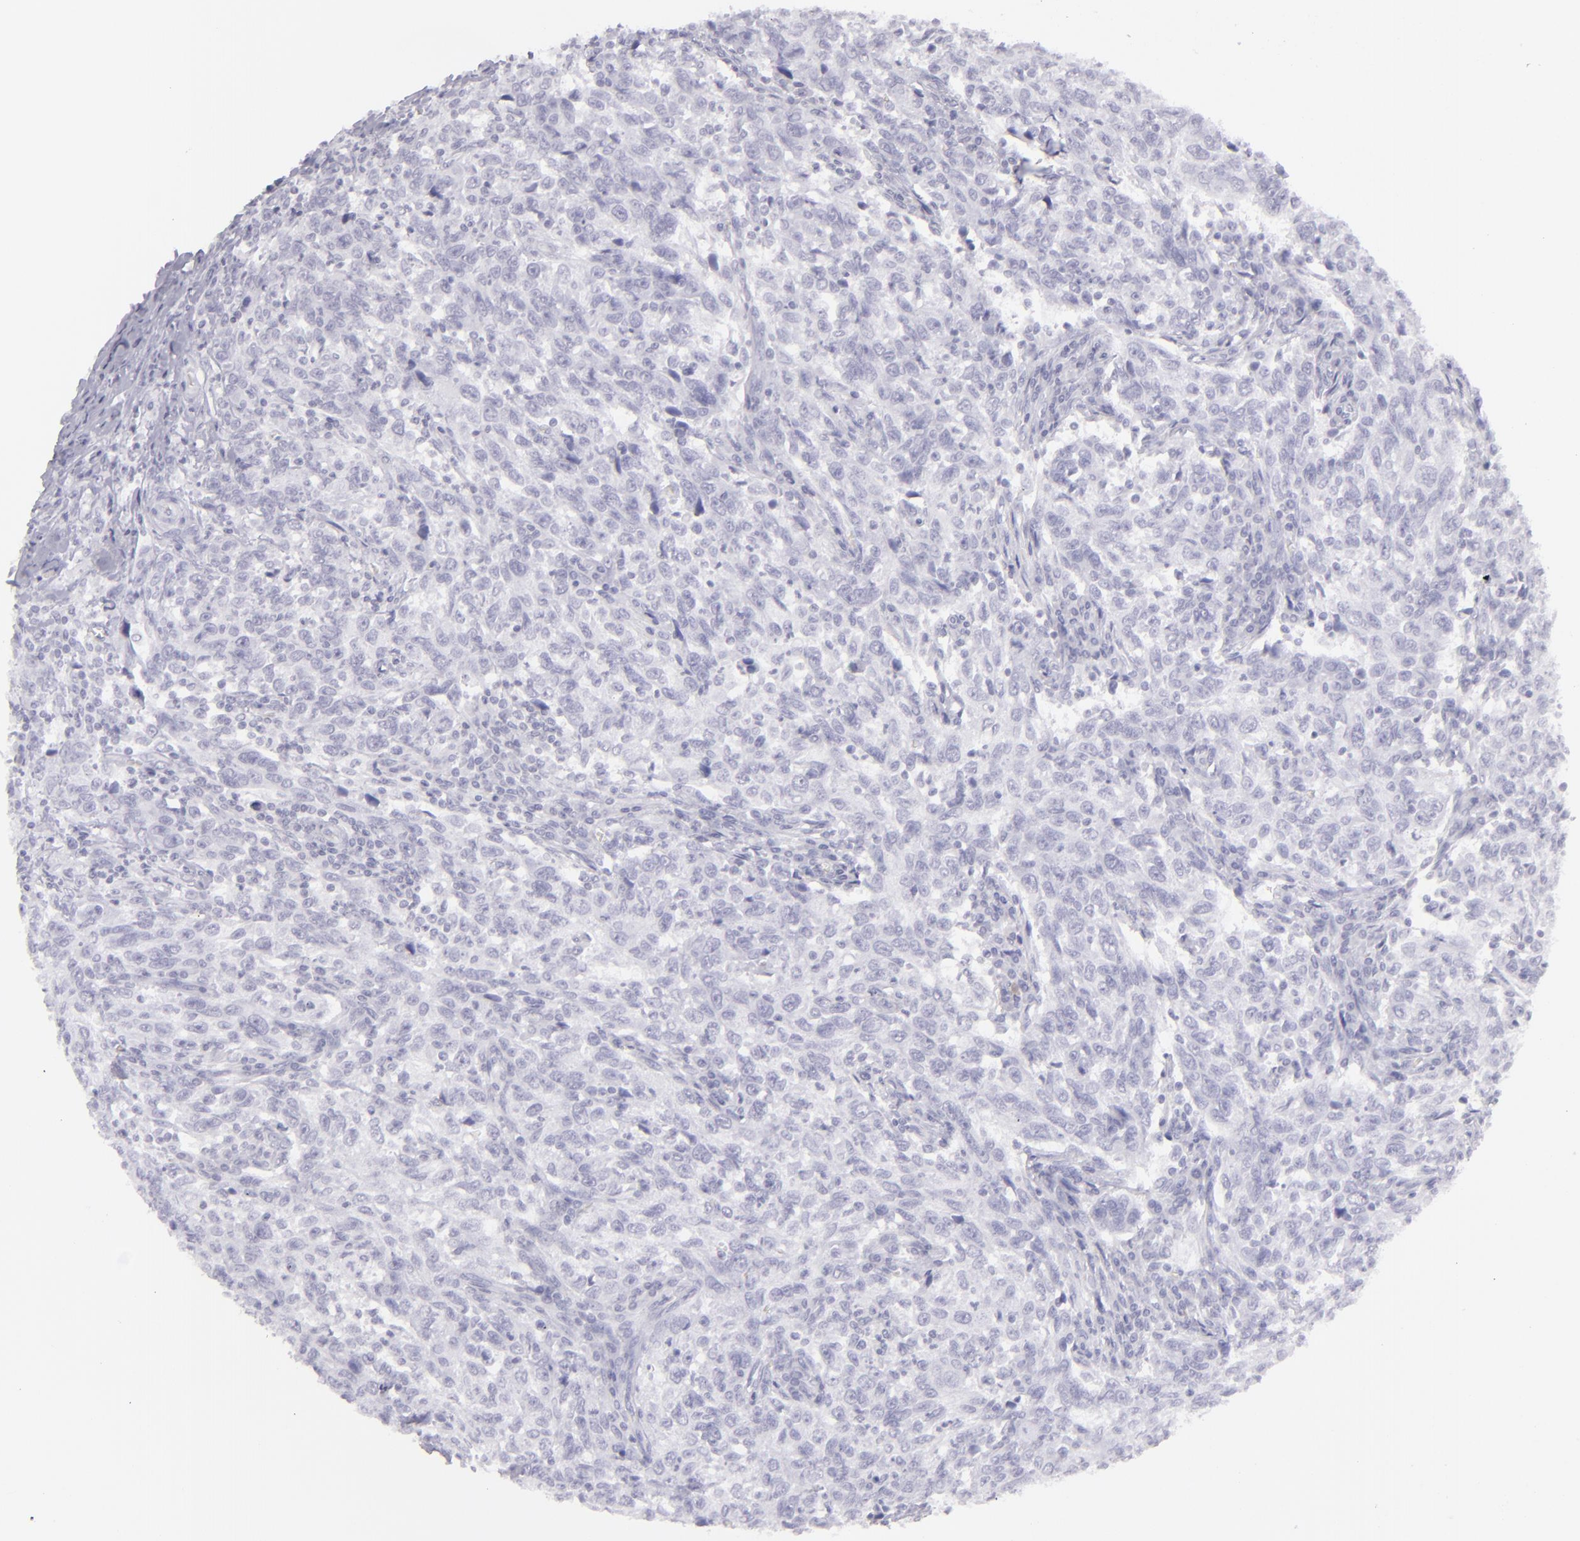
{"staining": {"intensity": "negative", "quantity": "none", "location": "none"}, "tissue": "breast cancer", "cell_type": "Tumor cells", "image_type": "cancer", "snomed": [{"axis": "morphology", "description": "Duct carcinoma"}, {"axis": "topography", "description": "Breast"}], "caption": "Protein analysis of breast cancer shows no significant positivity in tumor cells.", "gene": "FLG", "patient": {"sex": "female", "age": 50}}